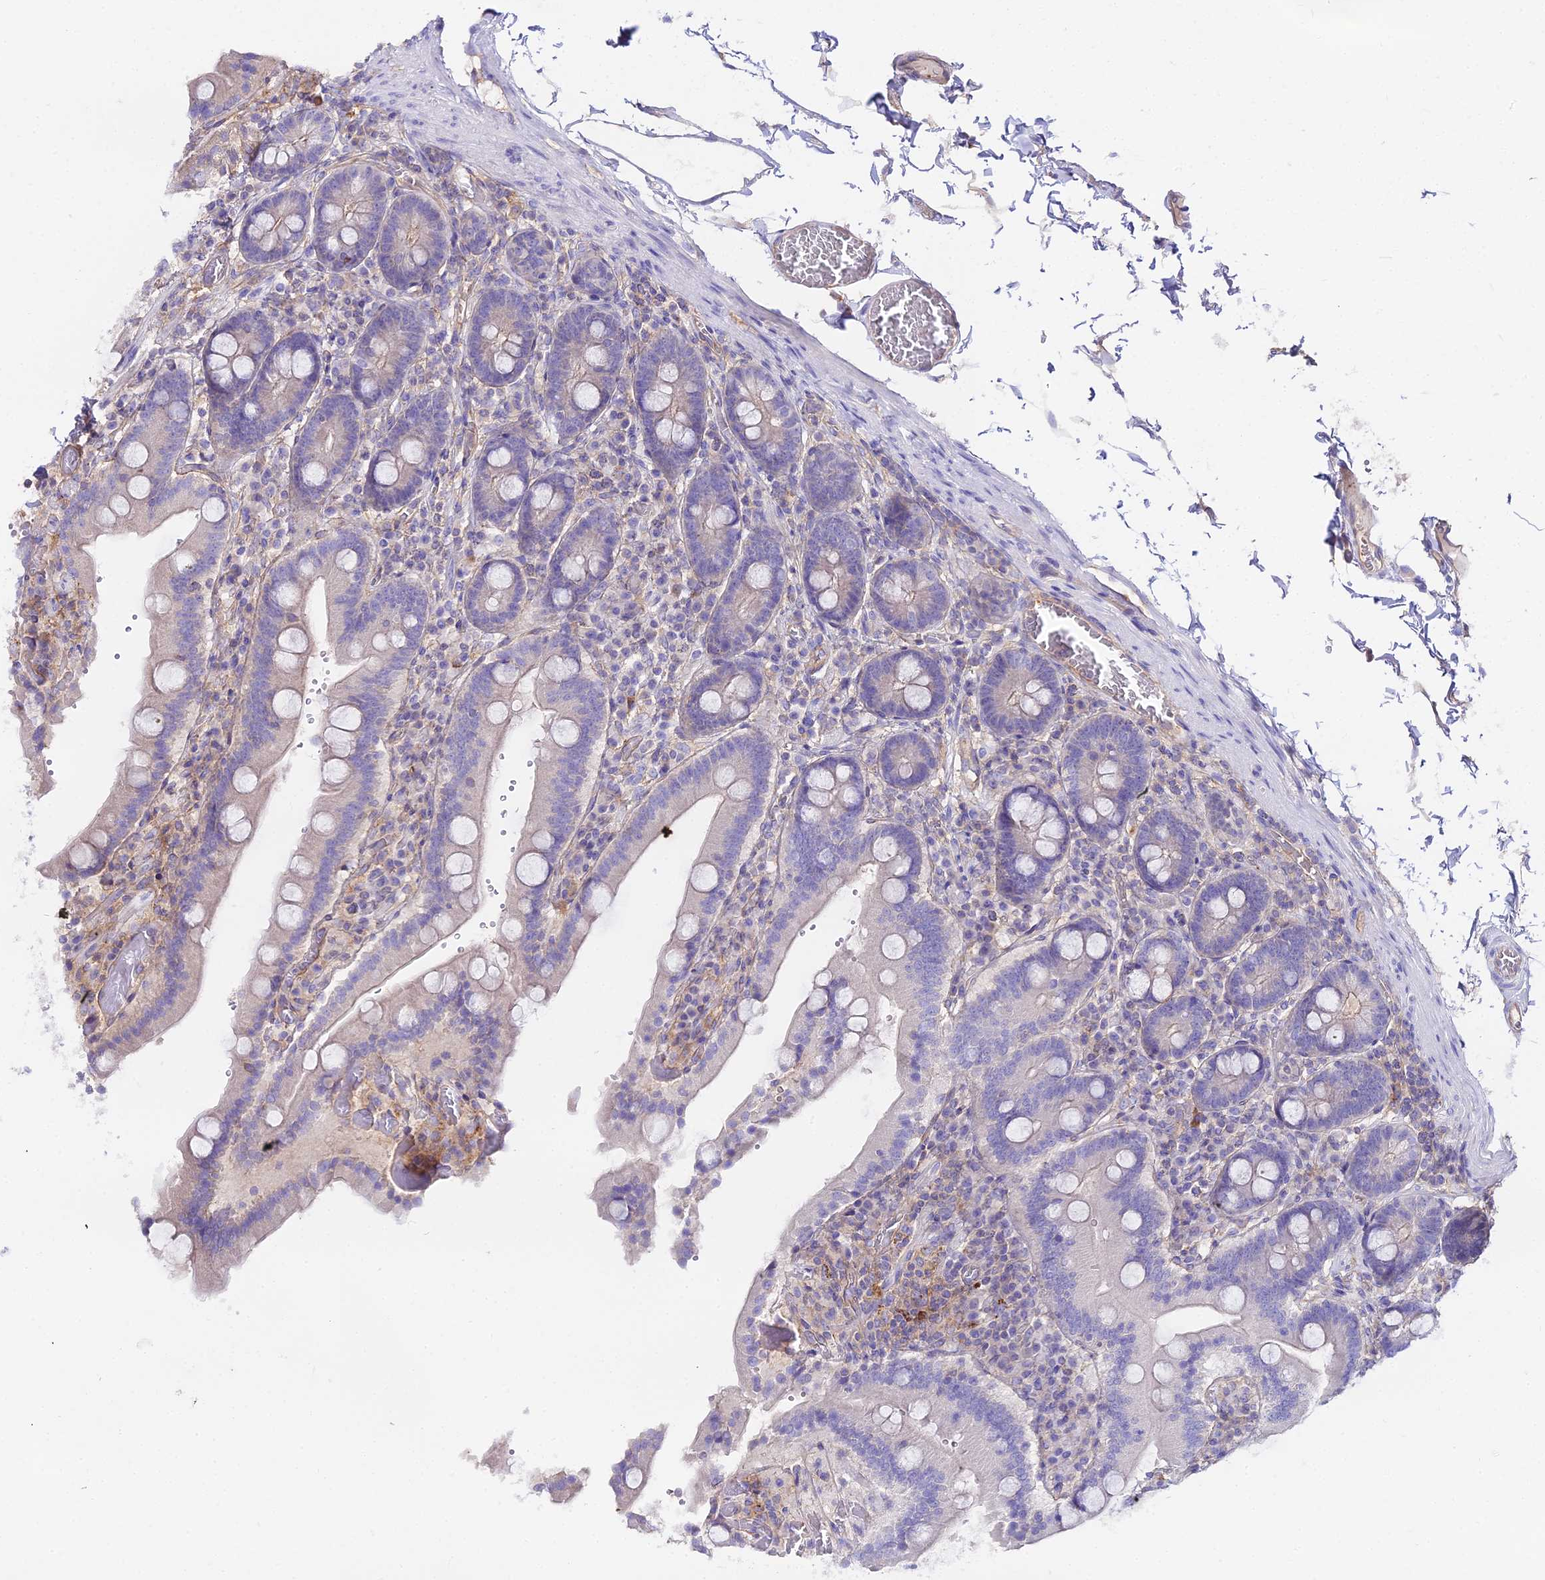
{"staining": {"intensity": "negative", "quantity": "none", "location": "none"}, "tissue": "duodenum", "cell_type": "Glandular cells", "image_type": "normal", "snomed": [{"axis": "morphology", "description": "Normal tissue, NOS"}, {"axis": "topography", "description": "Duodenum"}], "caption": "Immunohistochemical staining of unremarkable duodenum demonstrates no significant staining in glandular cells. (Stains: DAB (3,3'-diaminobenzidine) IHC with hematoxylin counter stain, Microscopy: brightfield microscopy at high magnification).", "gene": "GLYAT", "patient": {"sex": "female", "age": 62}}